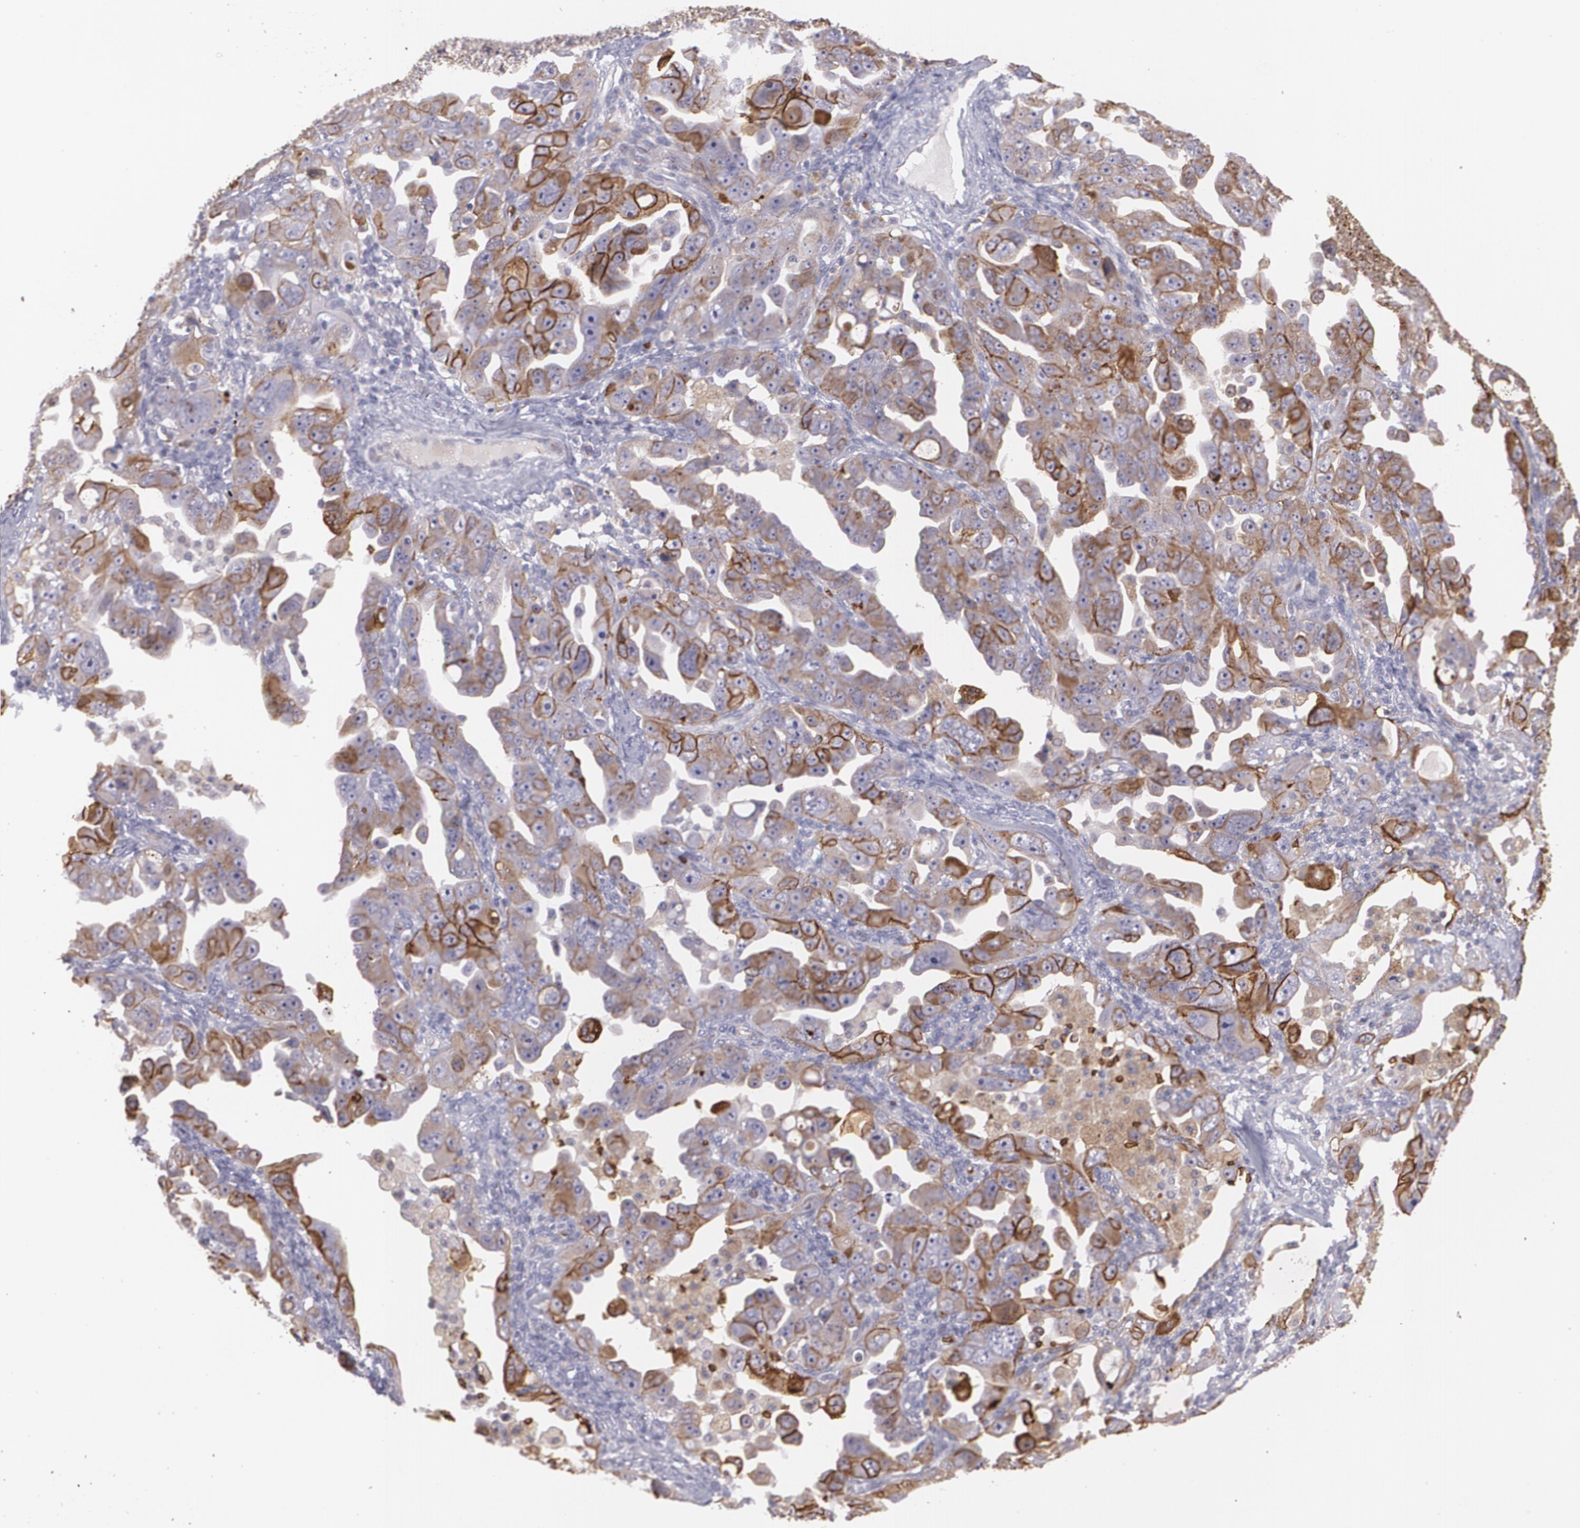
{"staining": {"intensity": "strong", "quantity": ">75%", "location": "cytoplasmic/membranous"}, "tissue": "ovarian cancer", "cell_type": "Tumor cells", "image_type": "cancer", "snomed": [{"axis": "morphology", "description": "Cystadenocarcinoma, serous, NOS"}, {"axis": "topography", "description": "Ovary"}], "caption": "Human ovarian cancer (serous cystadenocarcinoma) stained with a brown dye reveals strong cytoplasmic/membranous positive positivity in about >75% of tumor cells.", "gene": "SLC2A1", "patient": {"sex": "female", "age": 66}}